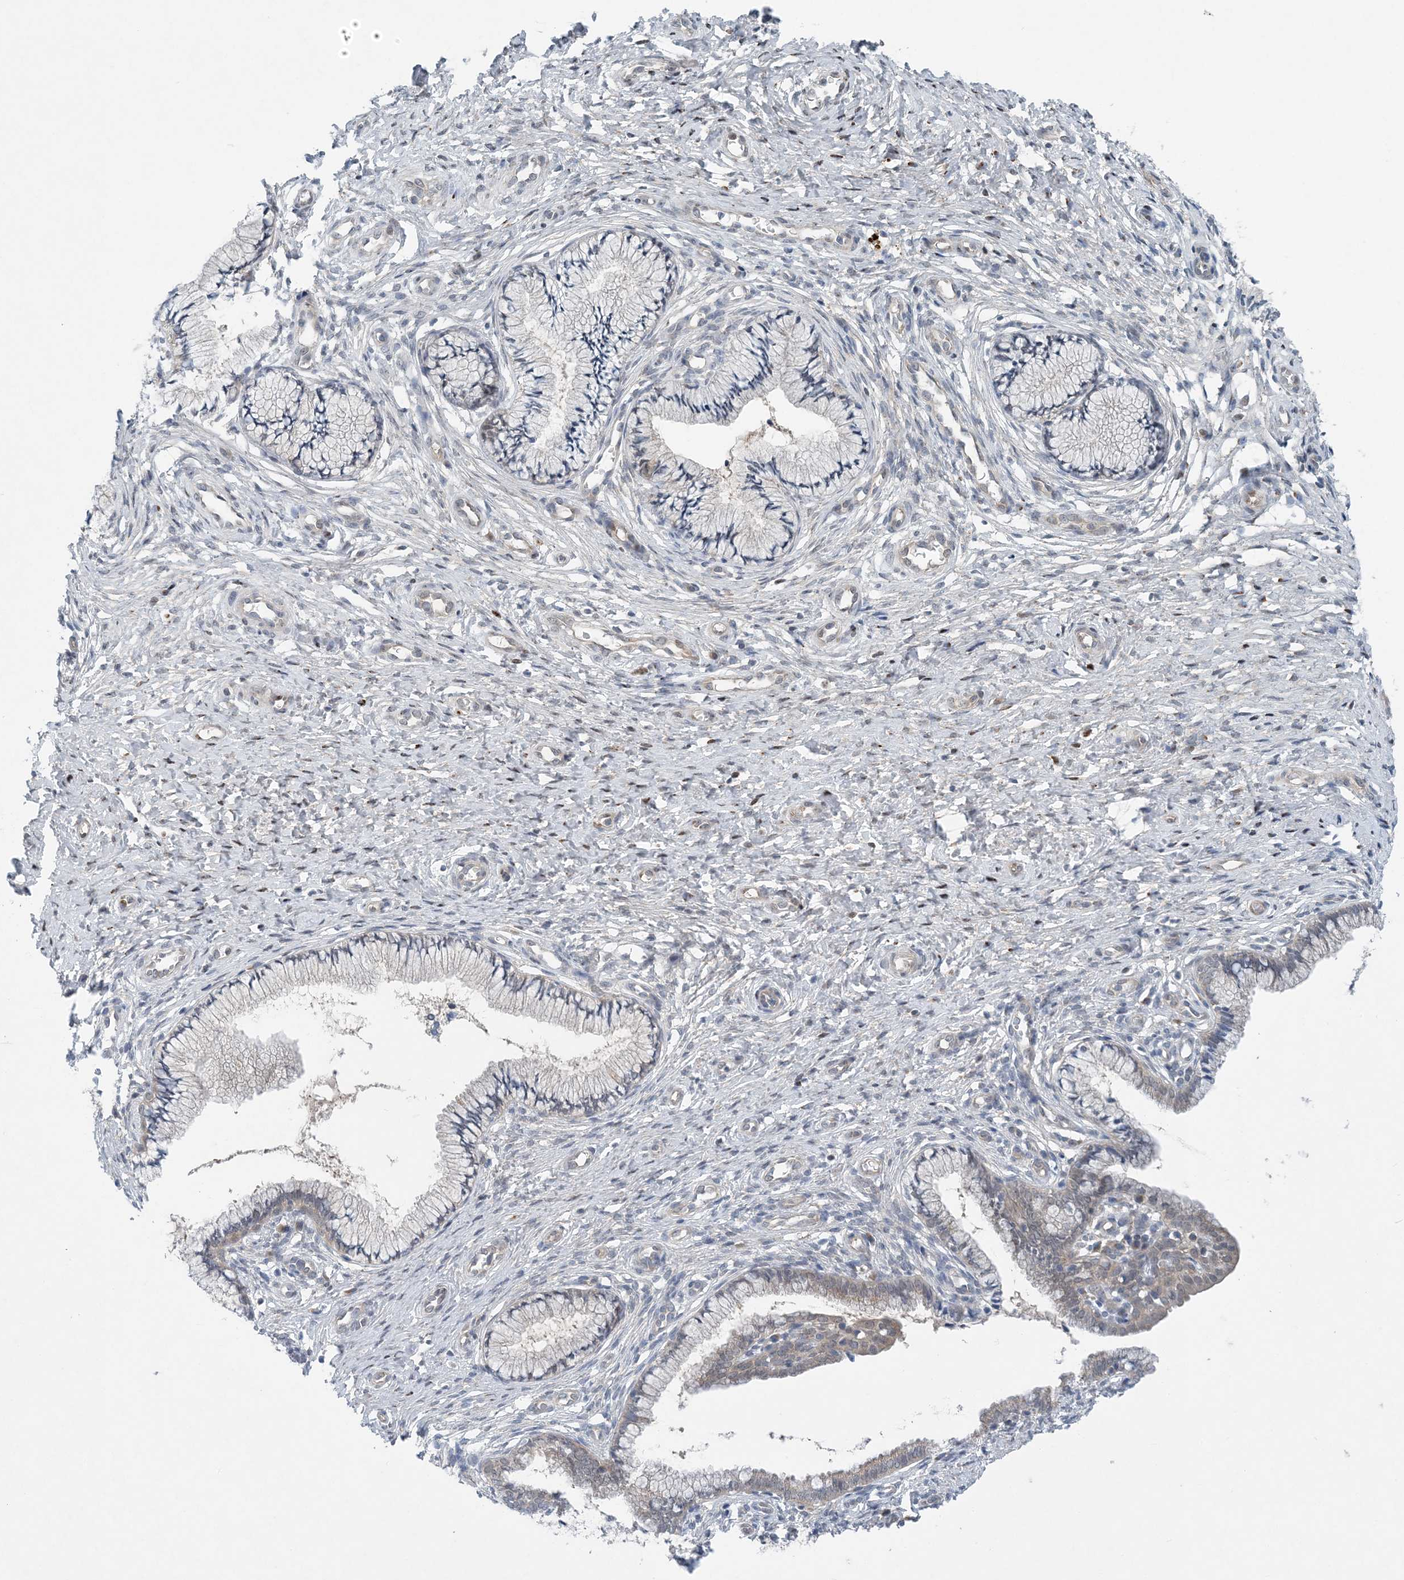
{"staining": {"intensity": "weak", "quantity": "<25%", "location": "cytoplasmic/membranous"}, "tissue": "cervix", "cell_type": "Glandular cells", "image_type": "normal", "snomed": [{"axis": "morphology", "description": "Normal tissue, NOS"}, {"axis": "topography", "description": "Cervix"}], "caption": "Immunohistochemical staining of benign cervix displays no significant staining in glandular cells.", "gene": "HIKESHI", "patient": {"sex": "female", "age": 36}}